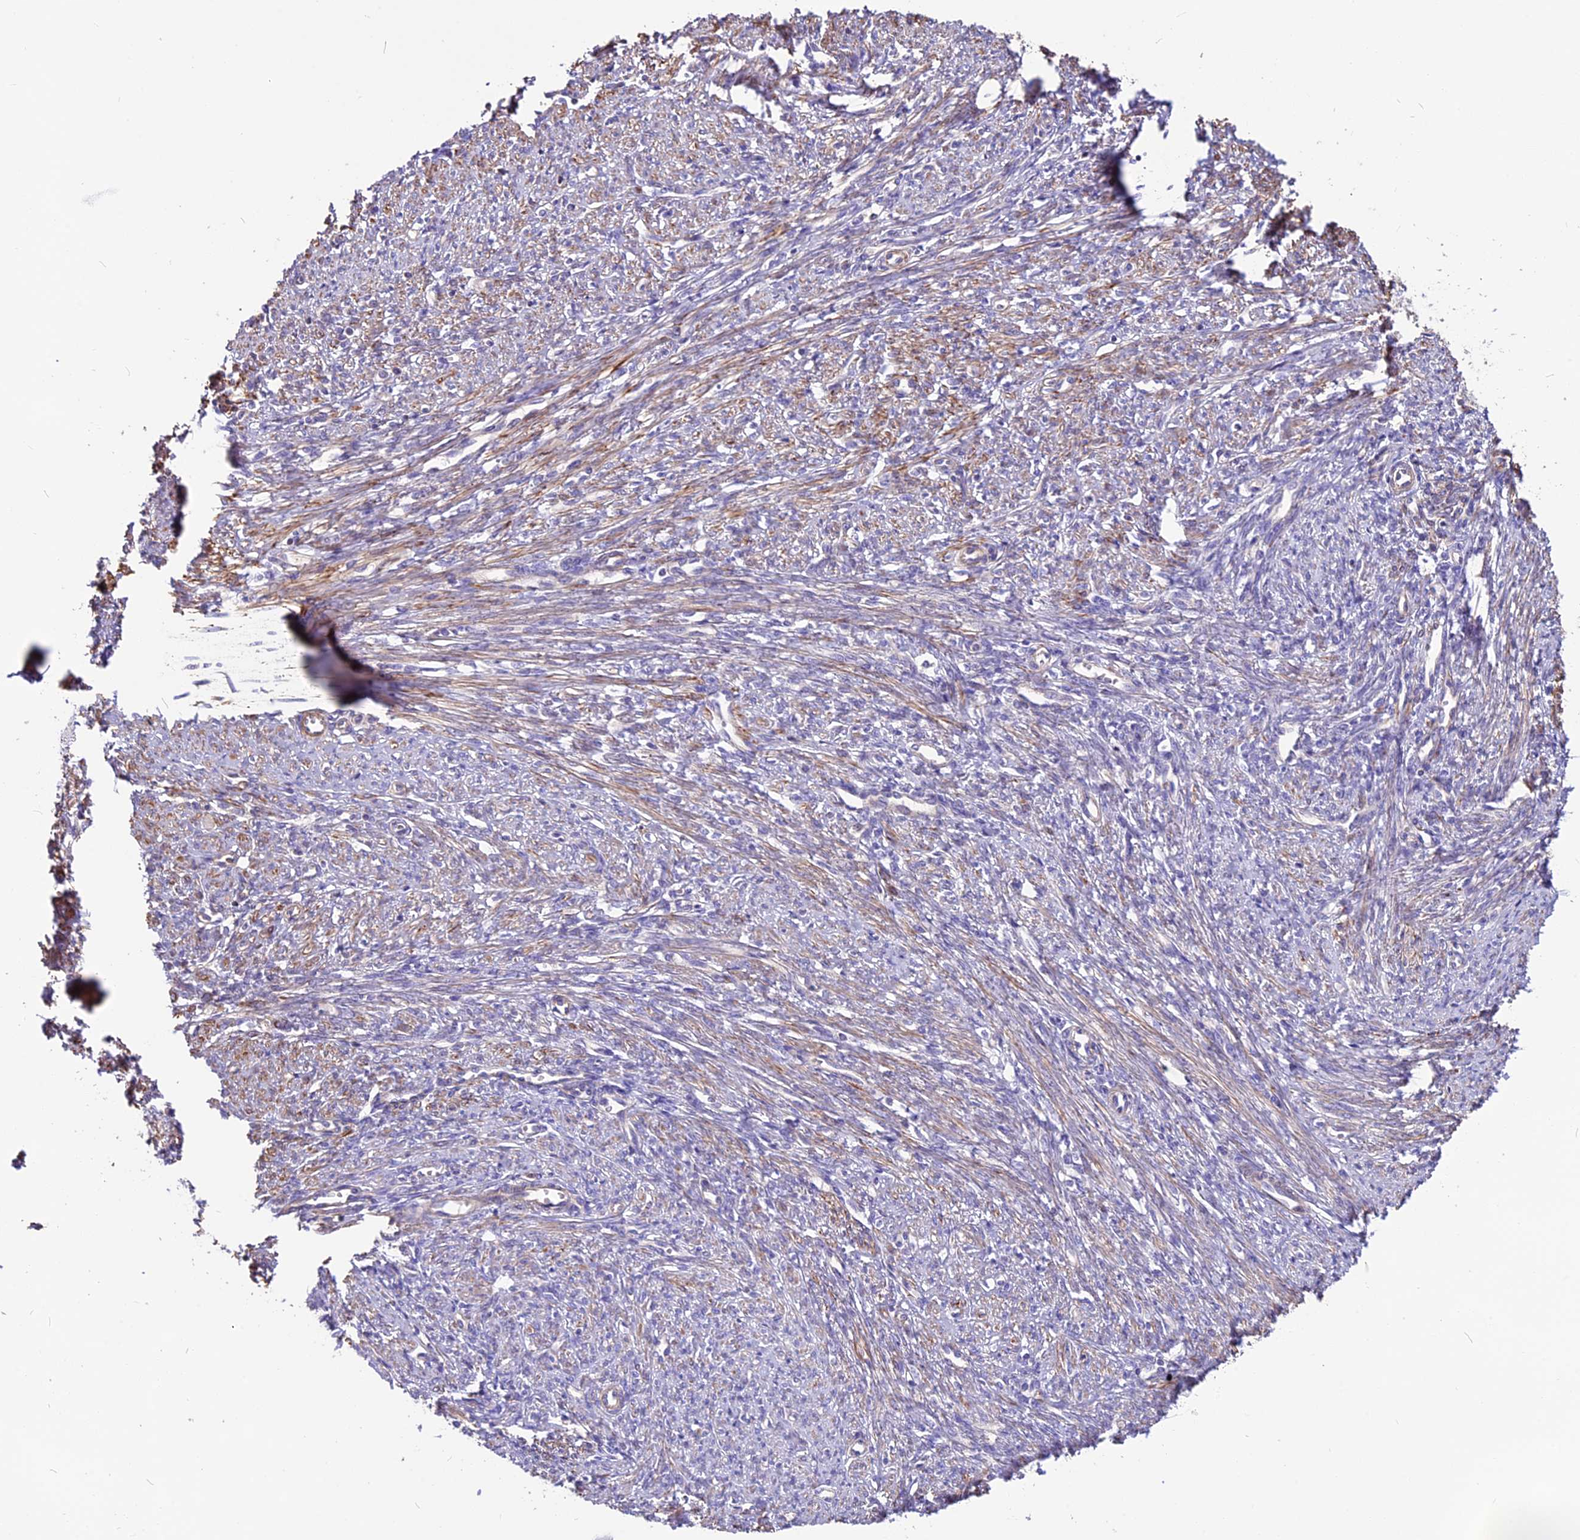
{"staining": {"intensity": "strong", "quantity": "25%-75%", "location": "cytoplasmic/membranous"}, "tissue": "smooth muscle", "cell_type": "Smooth muscle cells", "image_type": "normal", "snomed": [{"axis": "morphology", "description": "Normal tissue, NOS"}, {"axis": "topography", "description": "Smooth muscle"}, {"axis": "topography", "description": "Uterus"}], "caption": "This is an image of IHC staining of normal smooth muscle, which shows strong positivity in the cytoplasmic/membranous of smooth muscle cells.", "gene": "ANO3", "patient": {"sex": "female", "age": 59}}